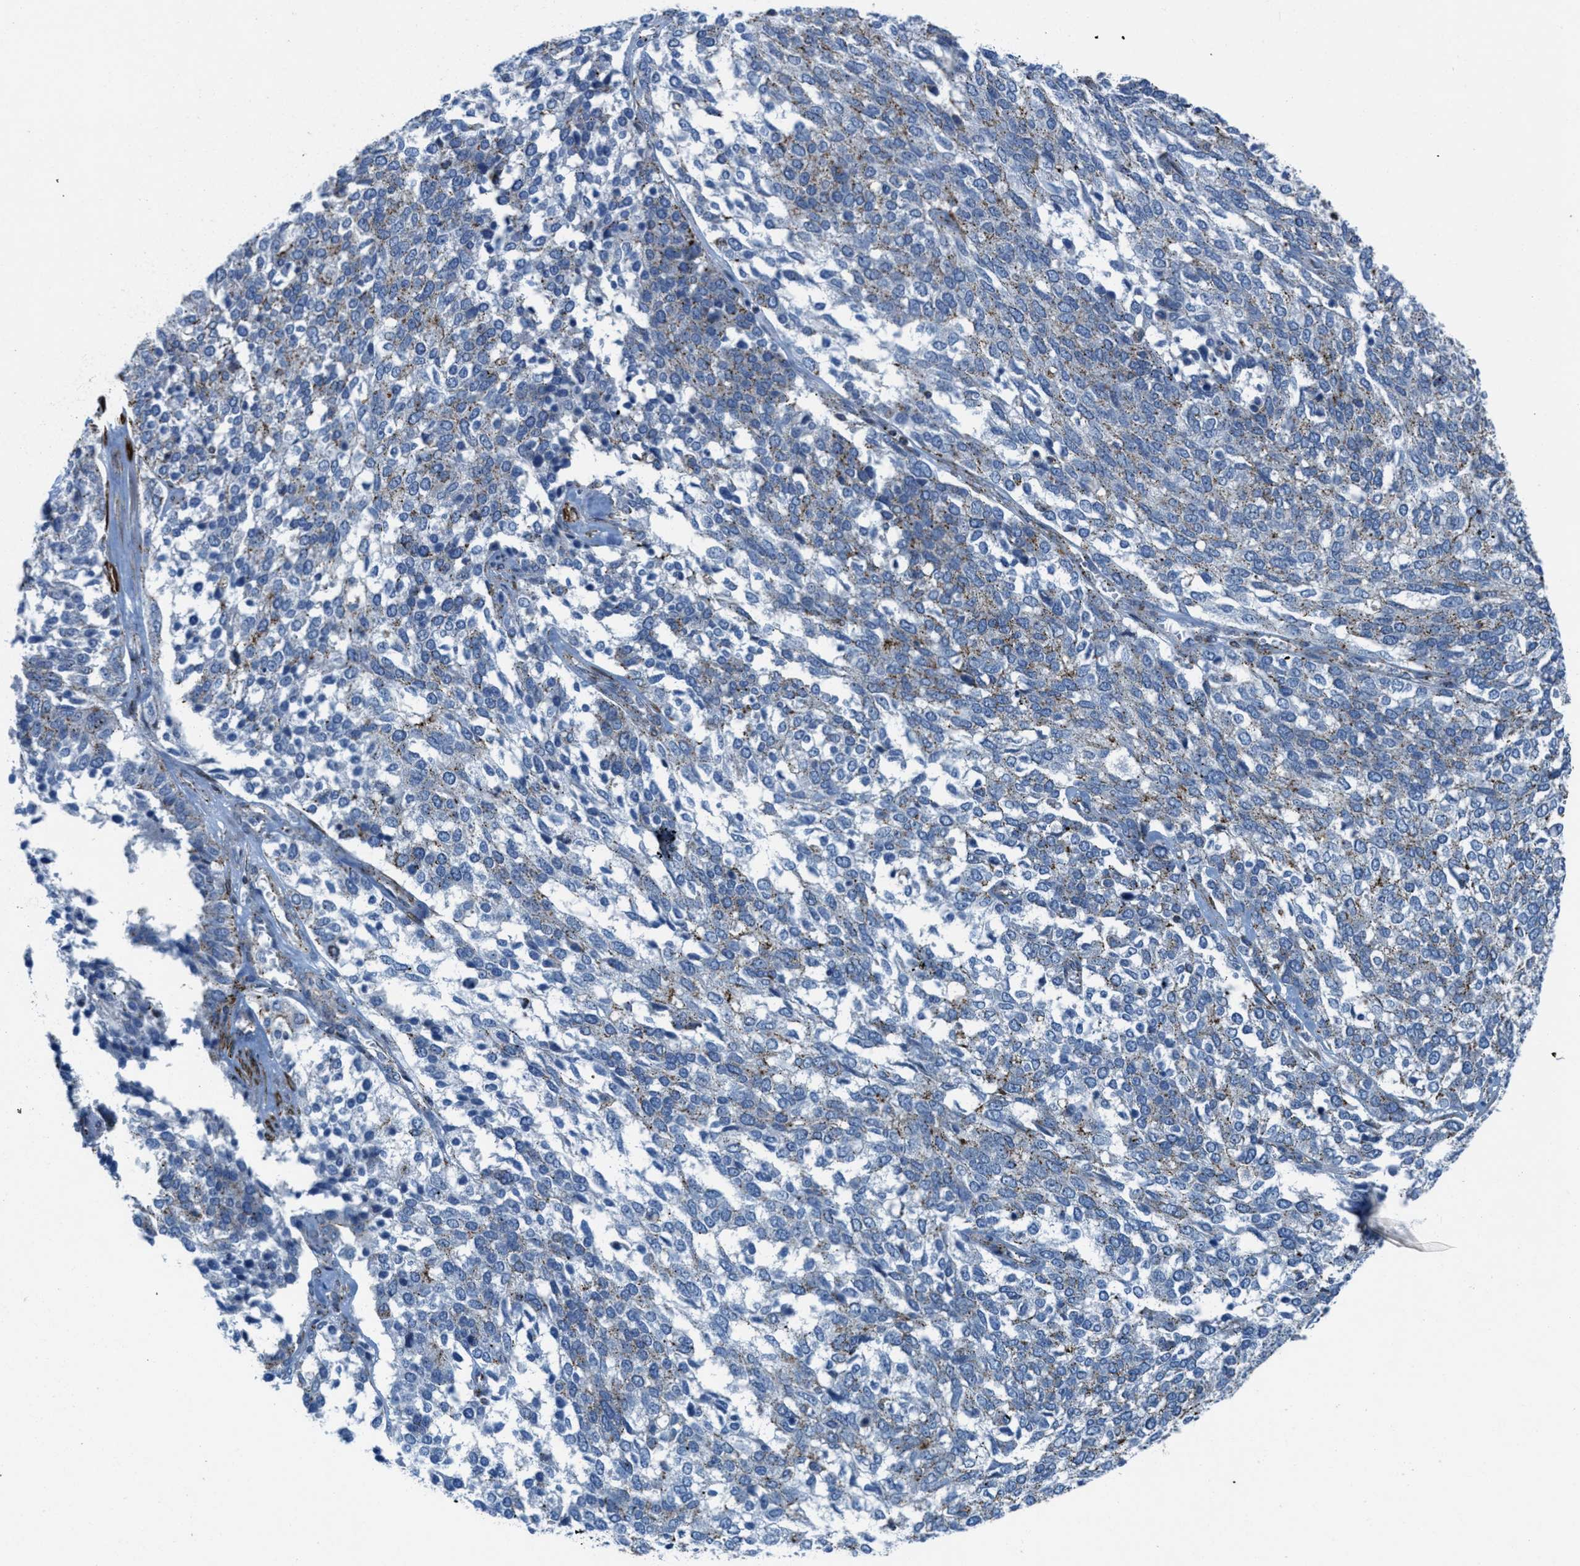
{"staining": {"intensity": "weak", "quantity": "<25%", "location": "cytoplasmic/membranous"}, "tissue": "ovarian cancer", "cell_type": "Tumor cells", "image_type": "cancer", "snomed": [{"axis": "morphology", "description": "Cystadenocarcinoma, serous, NOS"}, {"axis": "topography", "description": "Ovary"}], "caption": "The micrograph exhibits no staining of tumor cells in ovarian cancer (serous cystadenocarcinoma).", "gene": "MFSD13A", "patient": {"sex": "female", "age": 44}}